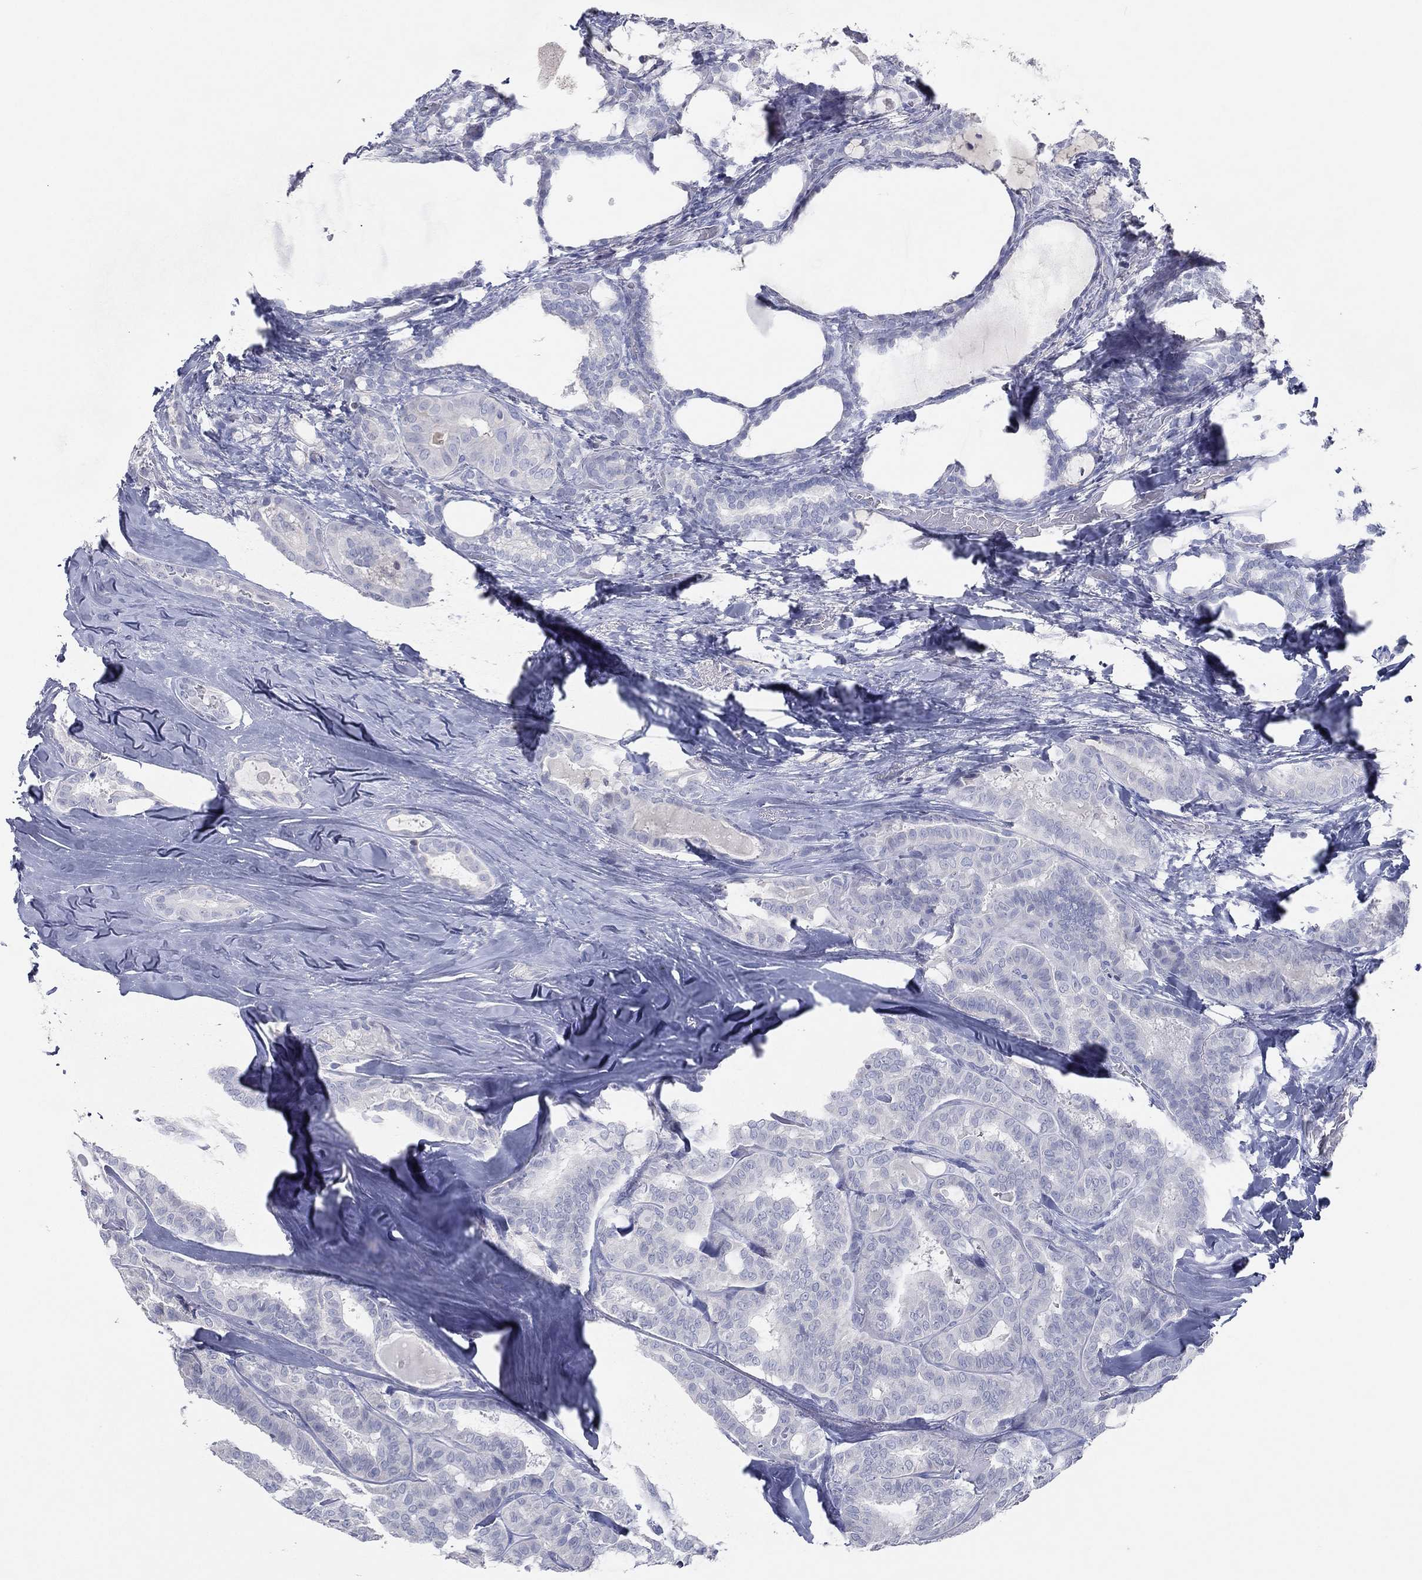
{"staining": {"intensity": "negative", "quantity": "none", "location": "none"}, "tissue": "thyroid cancer", "cell_type": "Tumor cells", "image_type": "cancer", "snomed": [{"axis": "morphology", "description": "Papillary adenocarcinoma, NOS"}, {"axis": "topography", "description": "Thyroid gland"}], "caption": "Immunohistochemistry micrograph of thyroid cancer stained for a protein (brown), which shows no staining in tumor cells.", "gene": "CPT1B", "patient": {"sex": "female", "age": 39}}